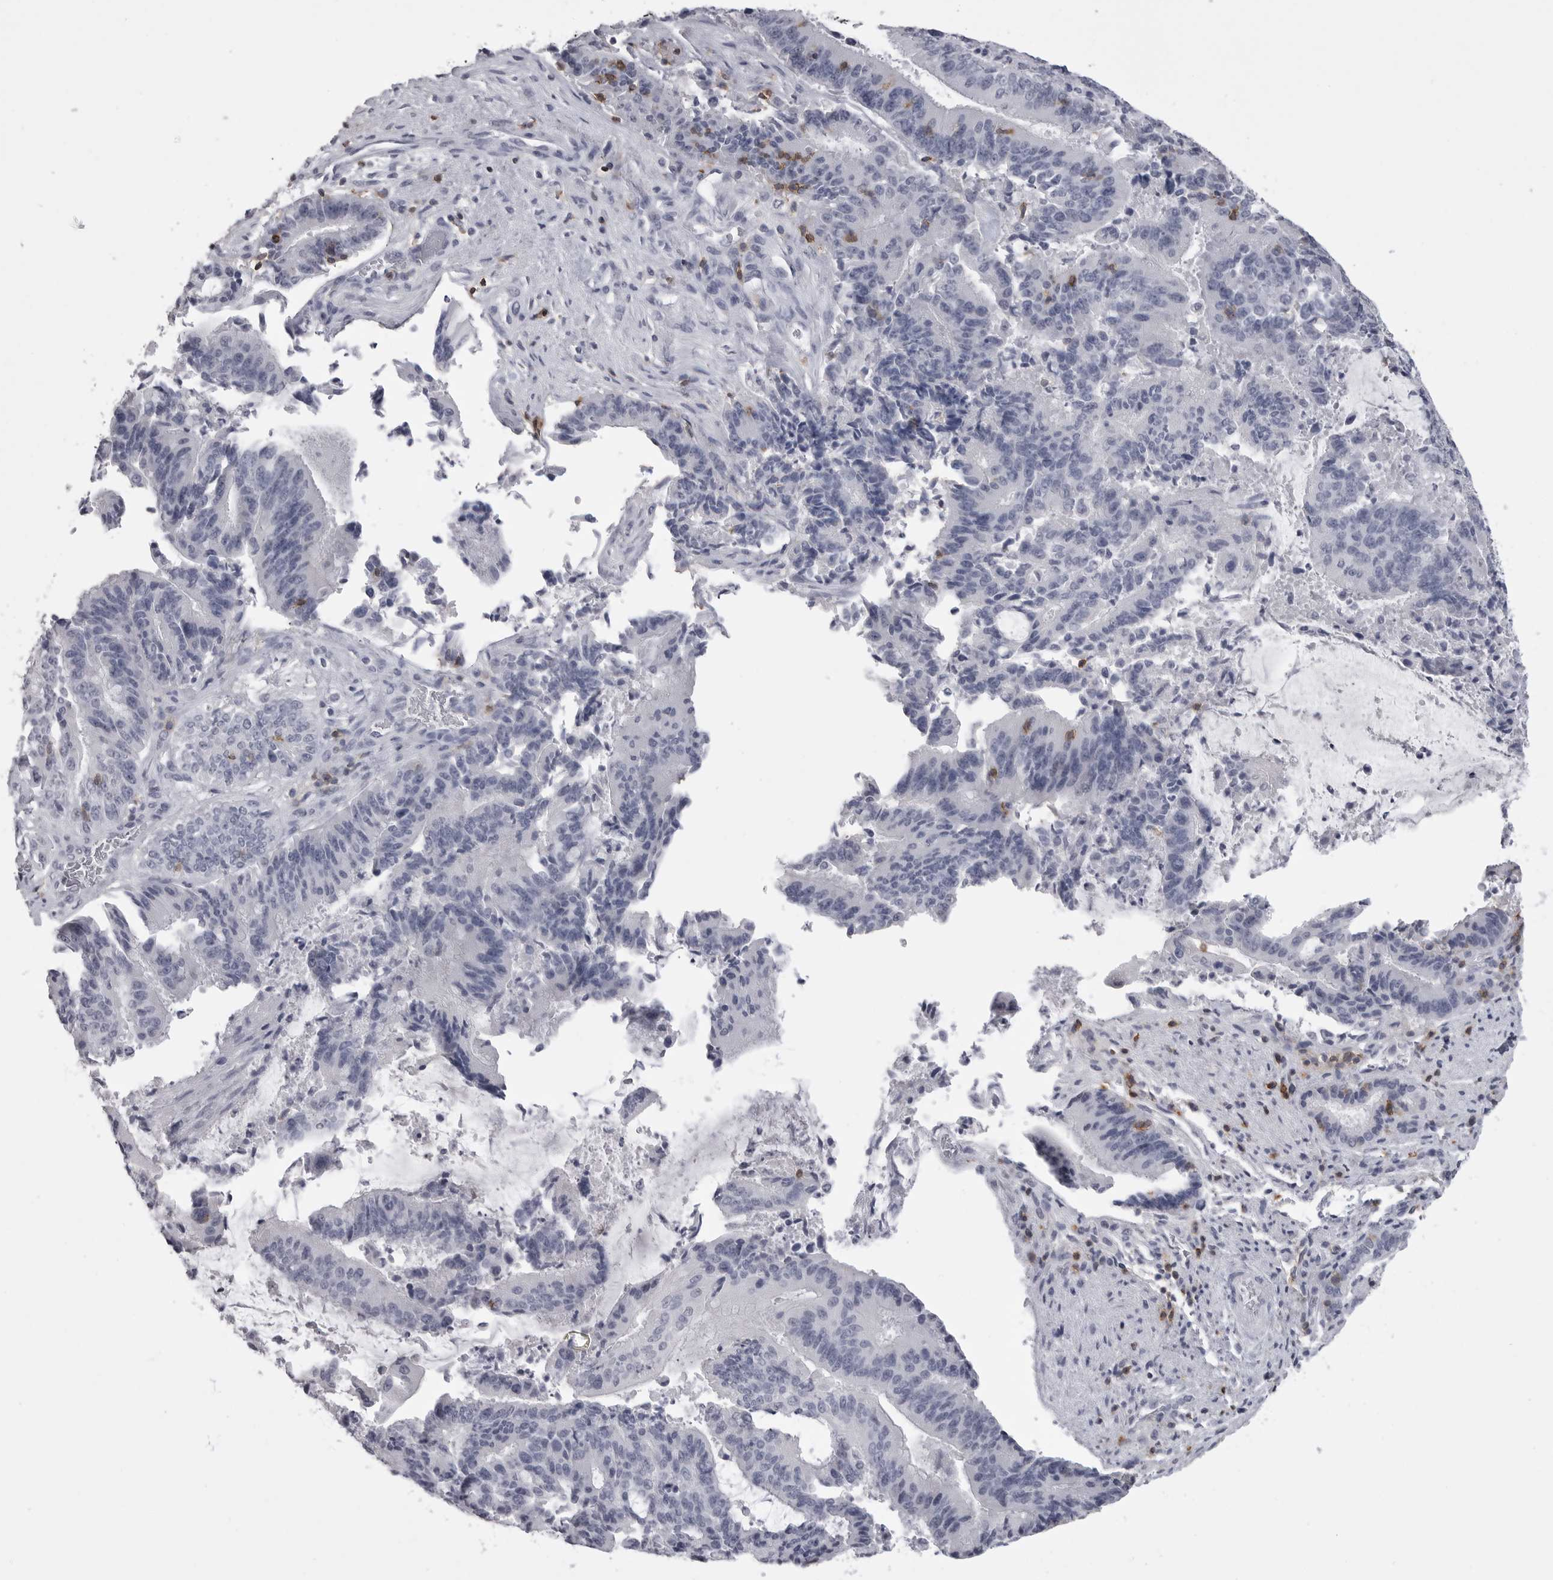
{"staining": {"intensity": "negative", "quantity": "none", "location": "none"}, "tissue": "liver cancer", "cell_type": "Tumor cells", "image_type": "cancer", "snomed": [{"axis": "morphology", "description": "Normal tissue, NOS"}, {"axis": "morphology", "description": "Cholangiocarcinoma"}, {"axis": "topography", "description": "Liver"}, {"axis": "topography", "description": "Peripheral nerve tissue"}], "caption": "DAB (3,3'-diaminobenzidine) immunohistochemical staining of liver cholangiocarcinoma reveals no significant positivity in tumor cells.", "gene": "ITGAL", "patient": {"sex": "female", "age": 73}}